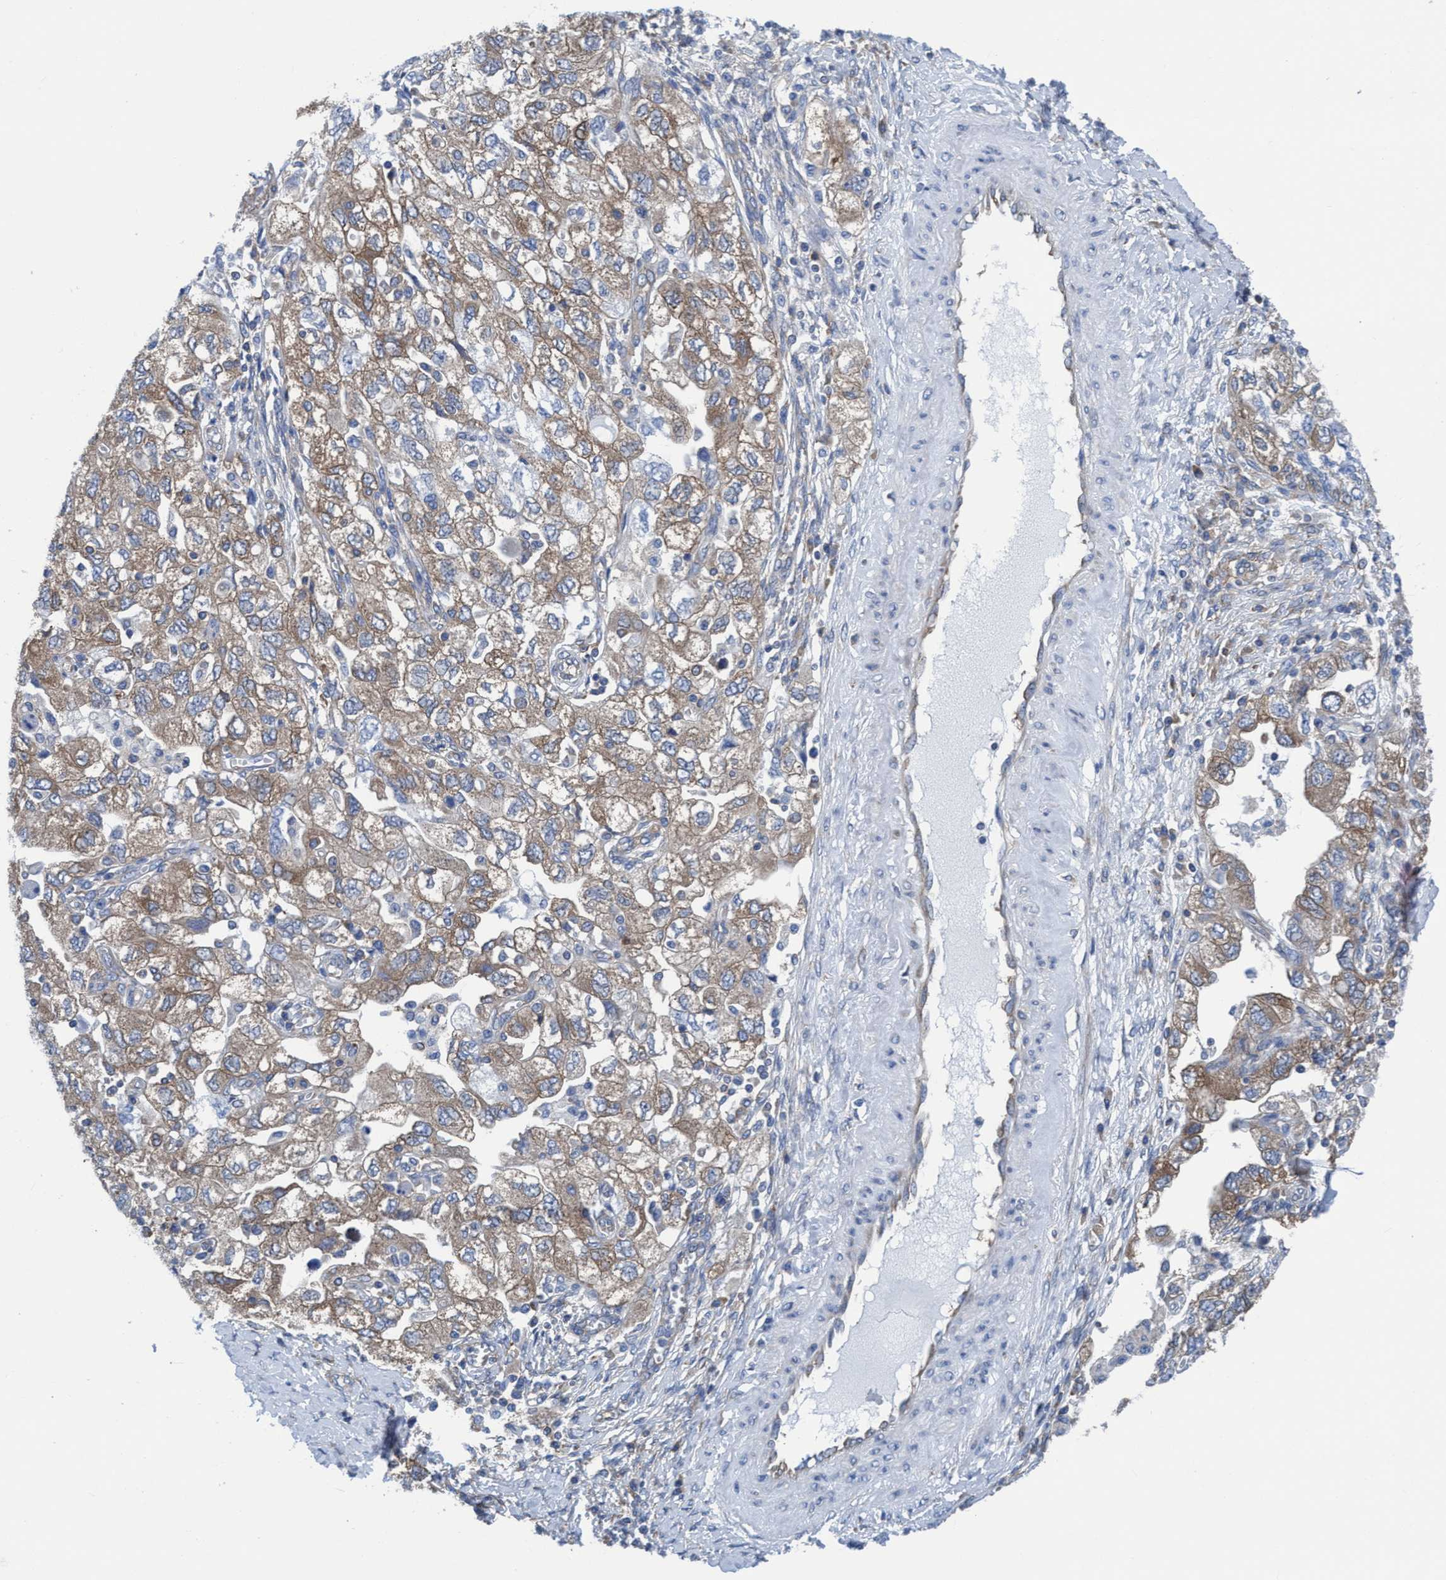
{"staining": {"intensity": "weak", "quantity": ">75%", "location": "cytoplasmic/membranous"}, "tissue": "ovarian cancer", "cell_type": "Tumor cells", "image_type": "cancer", "snomed": [{"axis": "morphology", "description": "Carcinoma, NOS"}, {"axis": "morphology", "description": "Cystadenocarcinoma, serous, NOS"}, {"axis": "topography", "description": "Ovary"}], "caption": "This histopathology image demonstrates IHC staining of ovarian serous cystadenocarcinoma, with low weak cytoplasmic/membranous staining in about >75% of tumor cells.", "gene": "NMT1", "patient": {"sex": "female", "age": 69}}